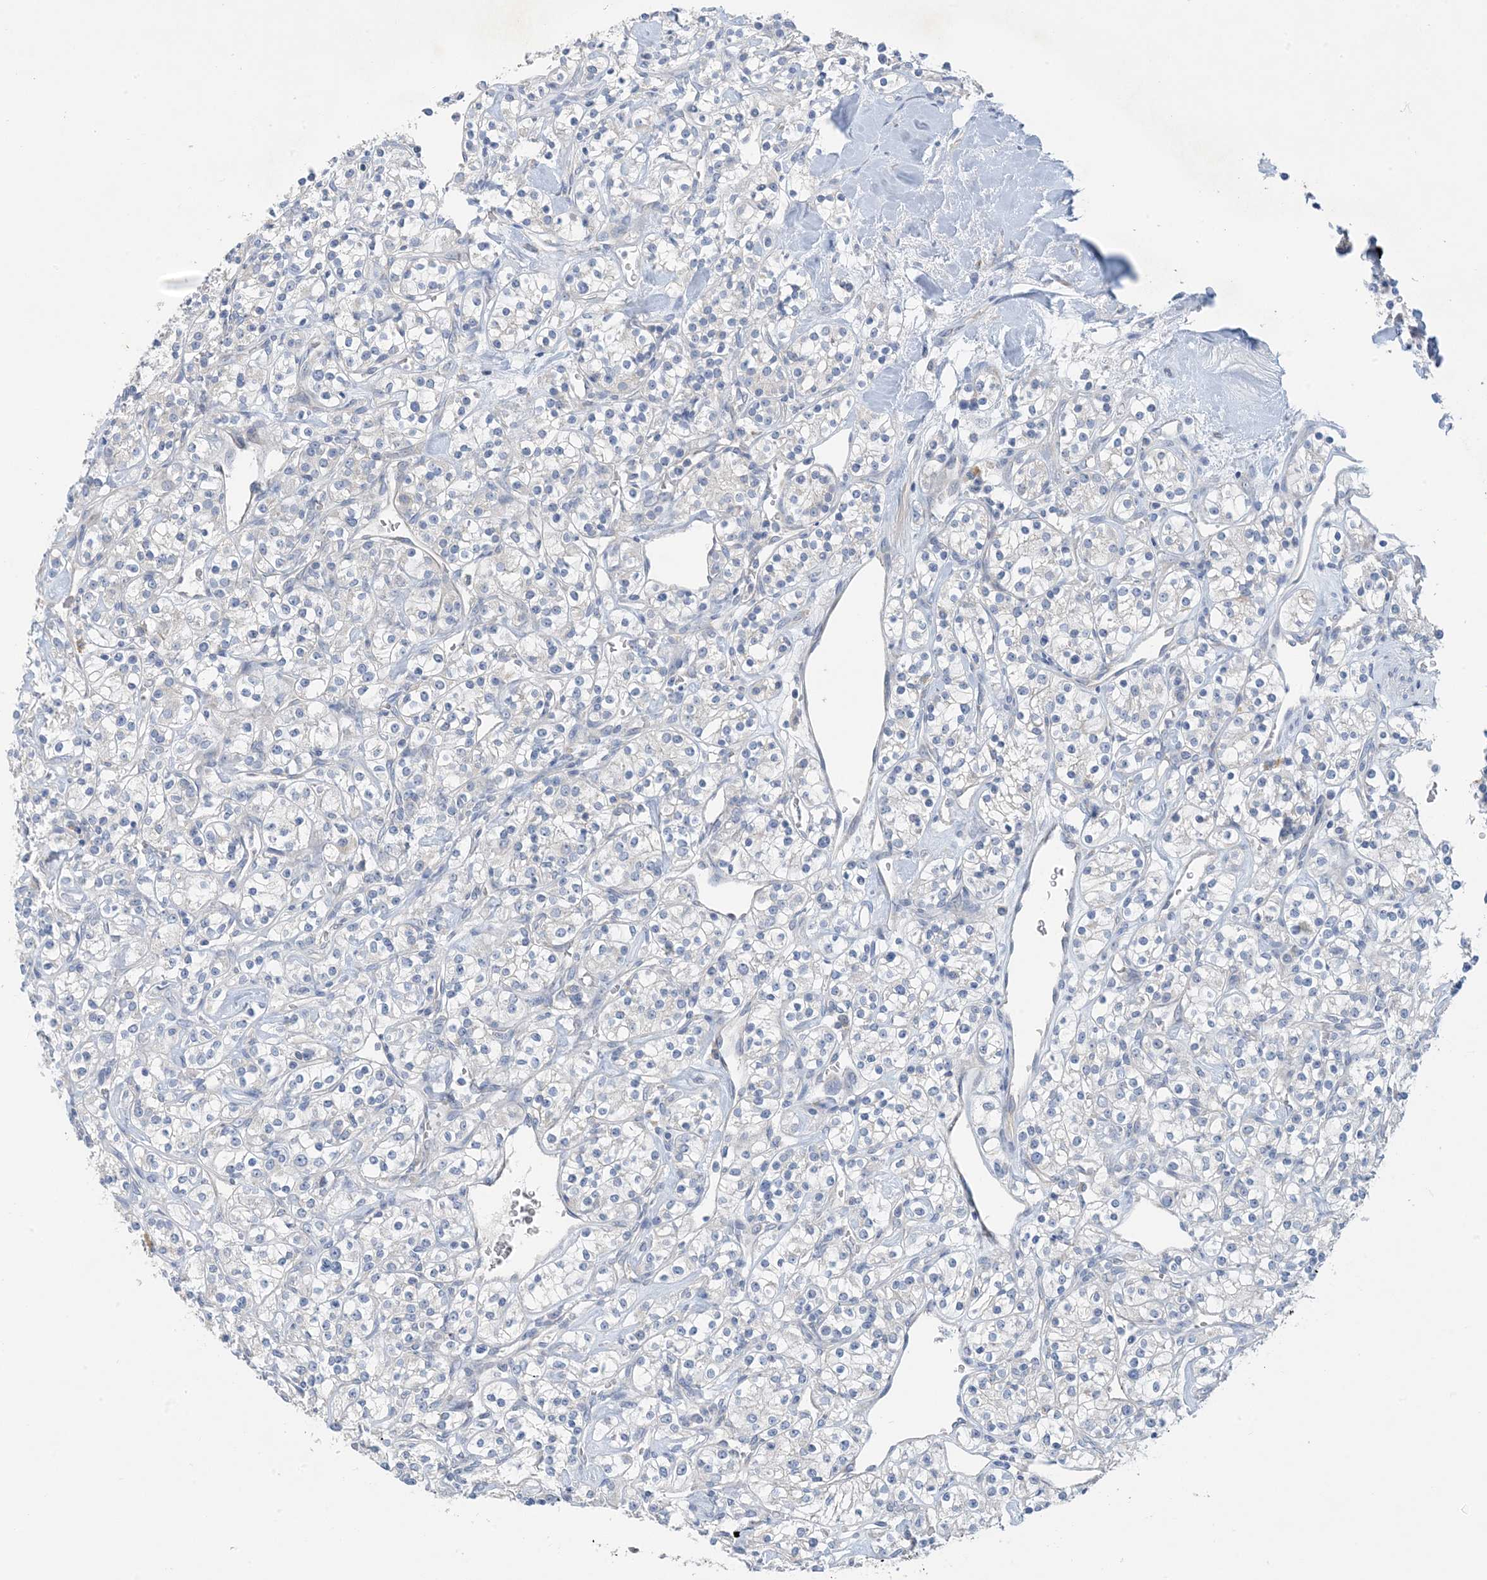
{"staining": {"intensity": "negative", "quantity": "none", "location": "none"}, "tissue": "renal cancer", "cell_type": "Tumor cells", "image_type": "cancer", "snomed": [{"axis": "morphology", "description": "Adenocarcinoma, NOS"}, {"axis": "topography", "description": "Kidney"}], "caption": "Immunohistochemistry (IHC) micrograph of neoplastic tissue: human renal cancer stained with DAB (3,3'-diaminobenzidine) exhibits no significant protein expression in tumor cells.", "gene": "ZCCHC18", "patient": {"sex": "male", "age": 77}}